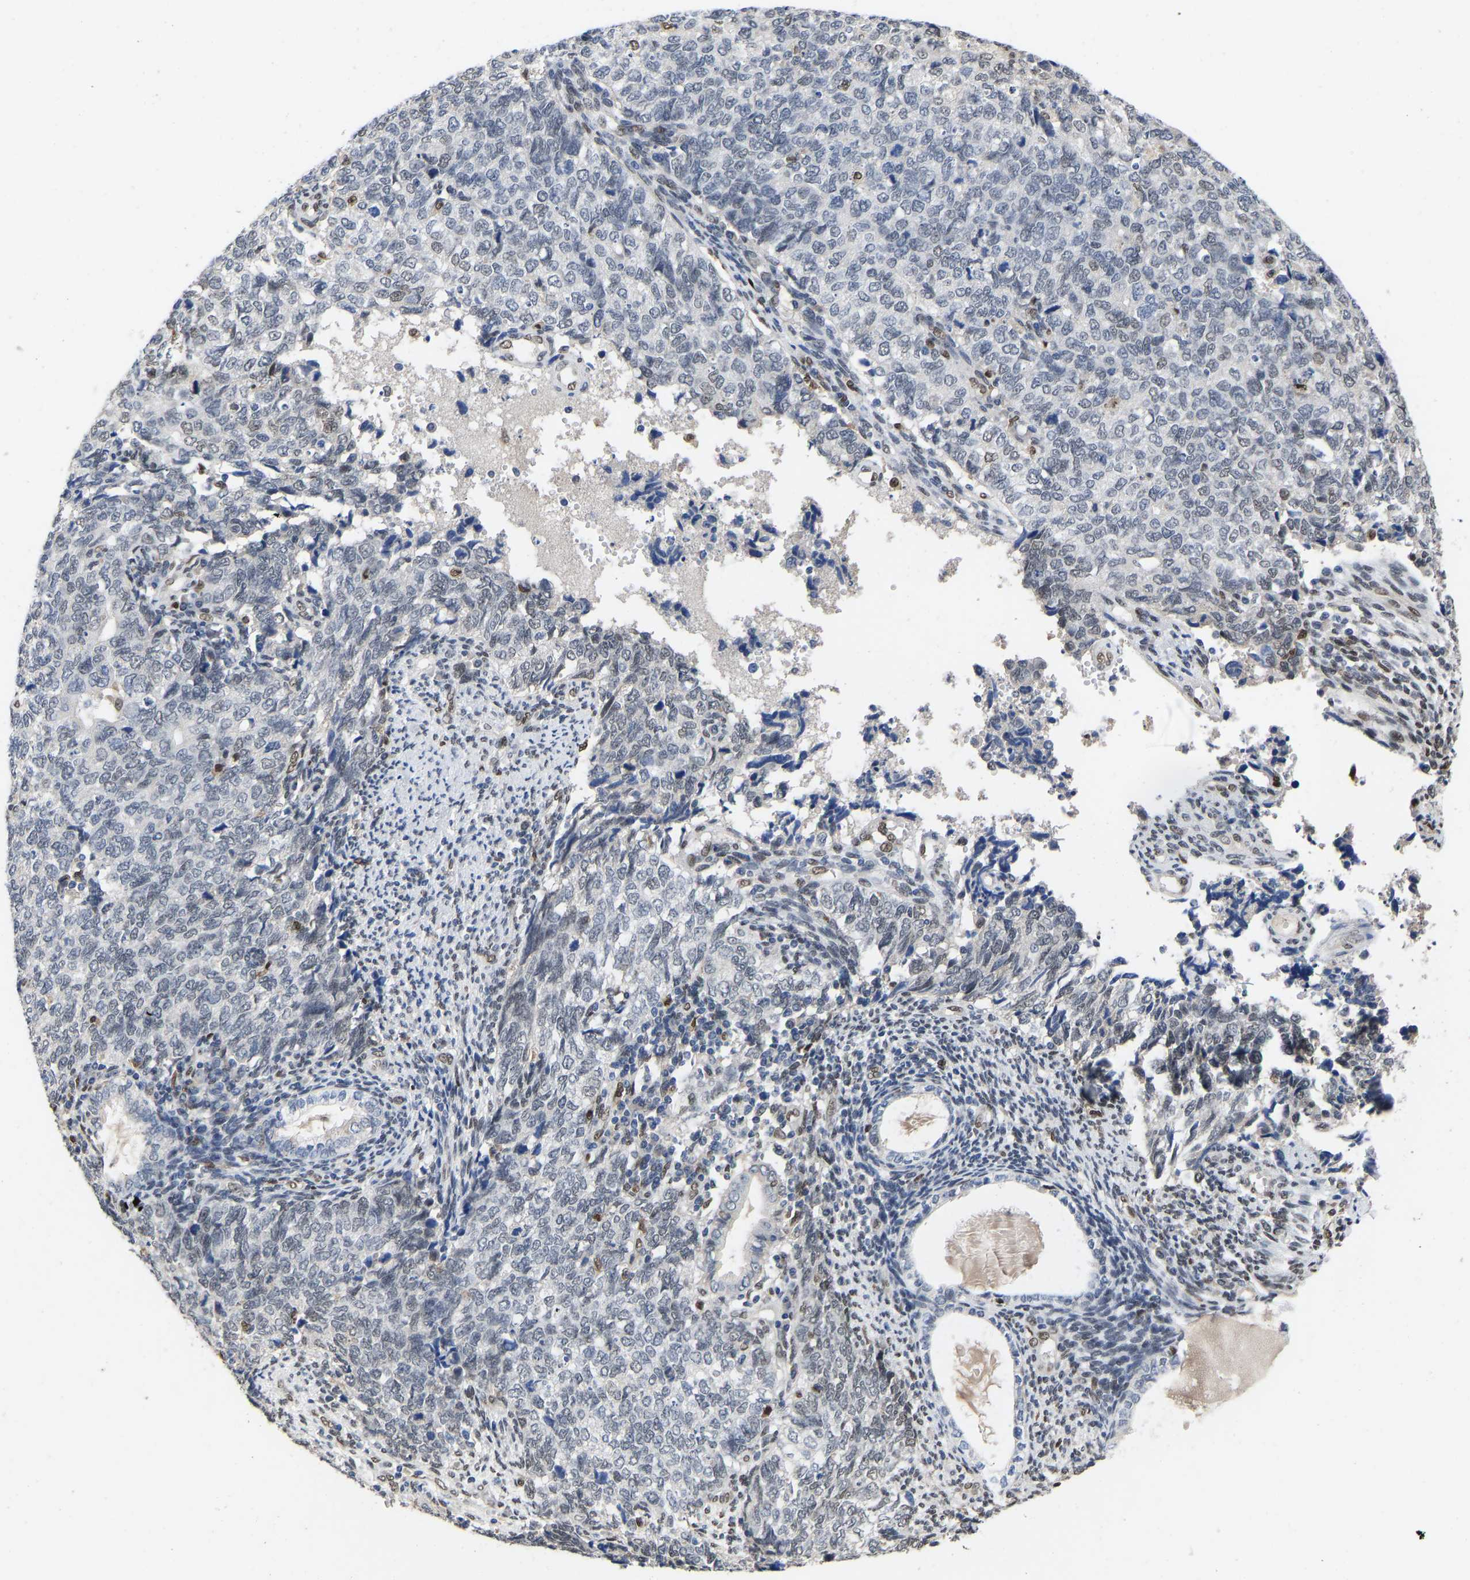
{"staining": {"intensity": "weak", "quantity": "<25%", "location": "nuclear"}, "tissue": "cervical cancer", "cell_type": "Tumor cells", "image_type": "cancer", "snomed": [{"axis": "morphology", "description": "Squamous cell carcinoma, NOS"}, {"axis": "topography", "description": "Cervix"}], "caption": "DAB (3,3'-diaminobenzidine) immunohistochemical staining of human squamous cell carcinoma (cervical) exhibits no significant staining in tumor cells.", "gene": "QKI", "patient": {"sex": "female", "age": 63}}